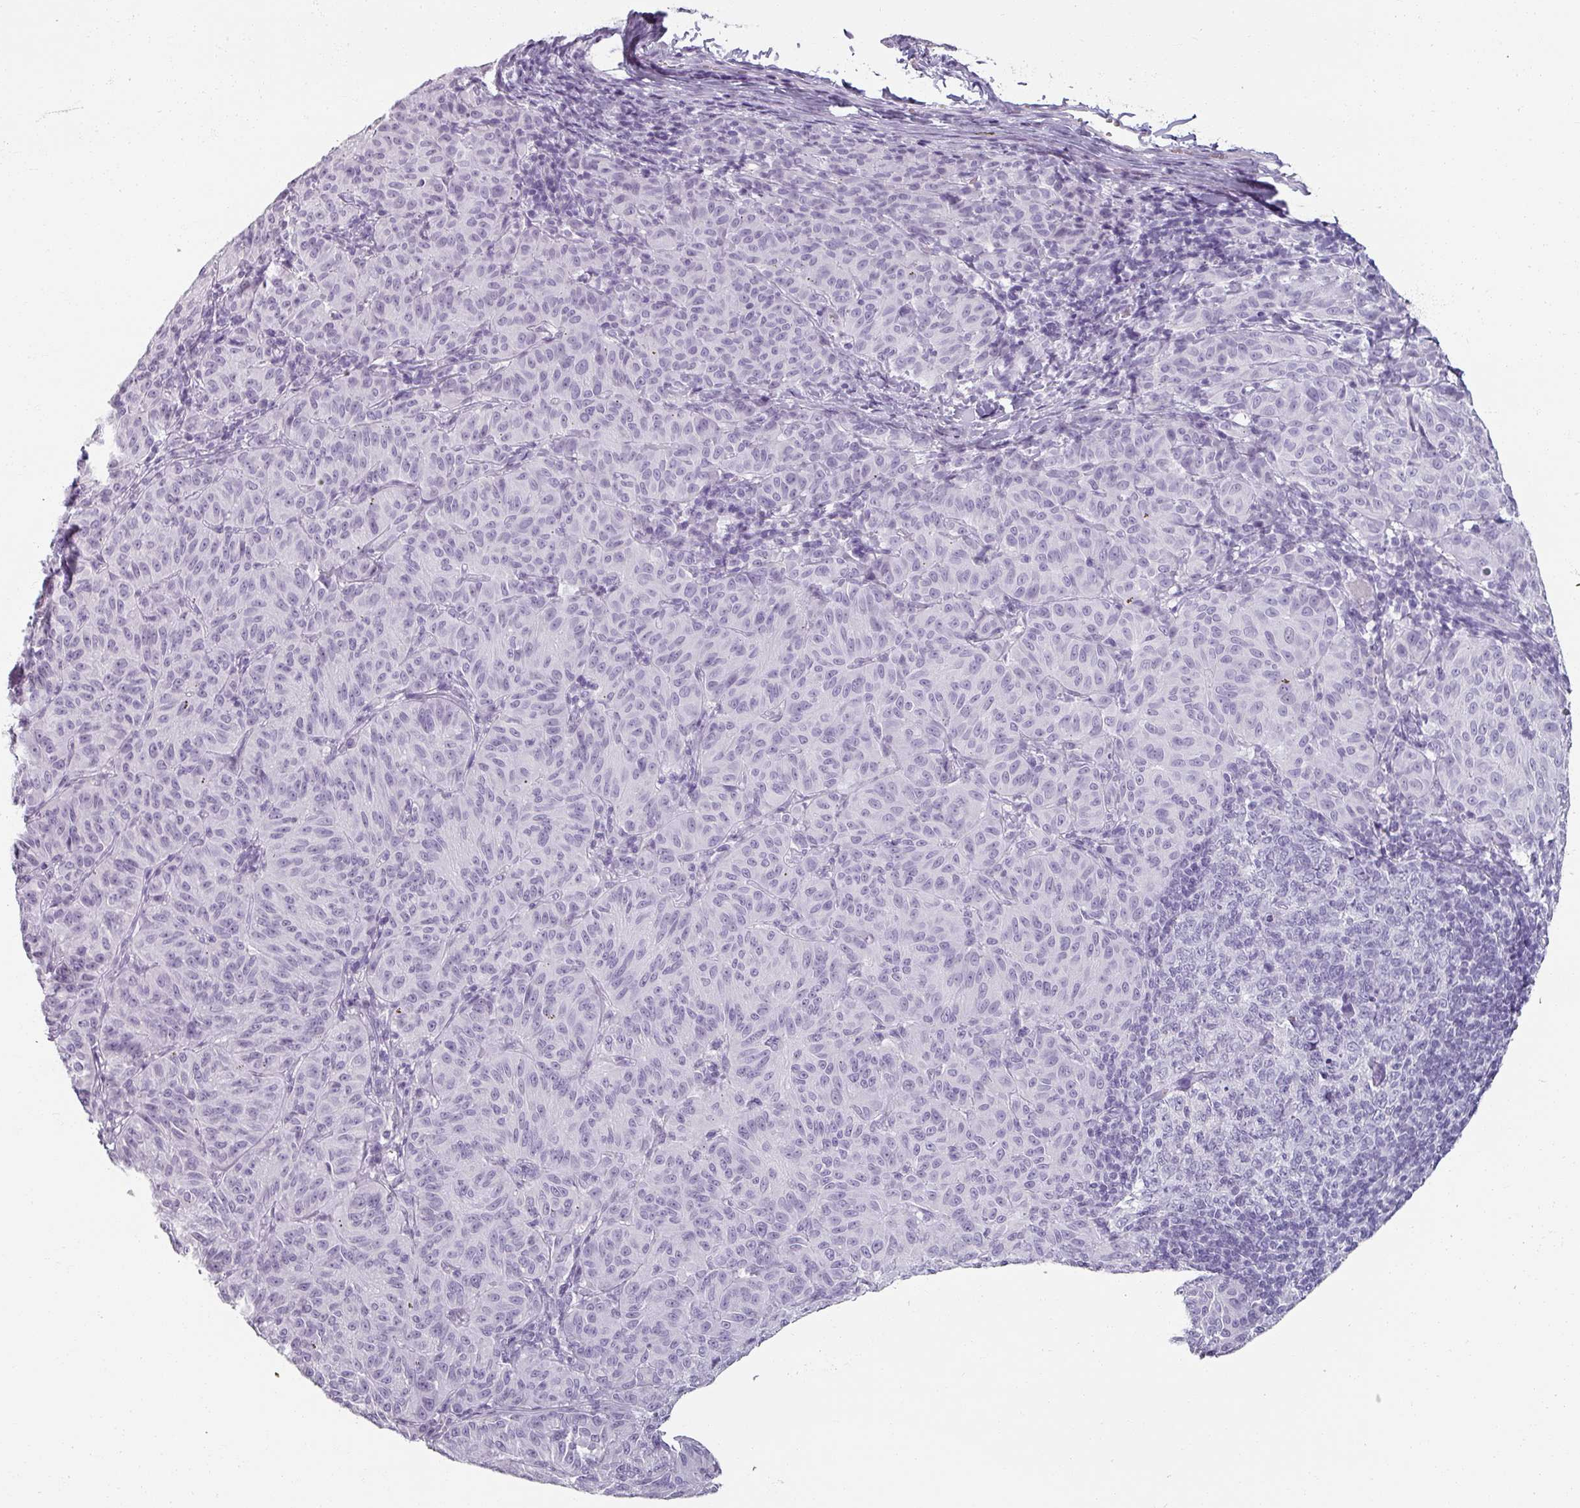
{"staining": {"intensity": "negative", "quantity": "none", "location": "none"}, "tissue": "melanoma", "cell_type": "Tumor cells", "image_type": "cancer", "snomed": [{"axis": "morphology", "description": "Malignant melanoma, NOS"}, {"axis": "topography", "description": "Skin"}], "caption": "Tumor cells are negative for brown protein staining in malignant melanoma.", "gene": "REG3G", "patient": {"sex": "female", "age": 72}}